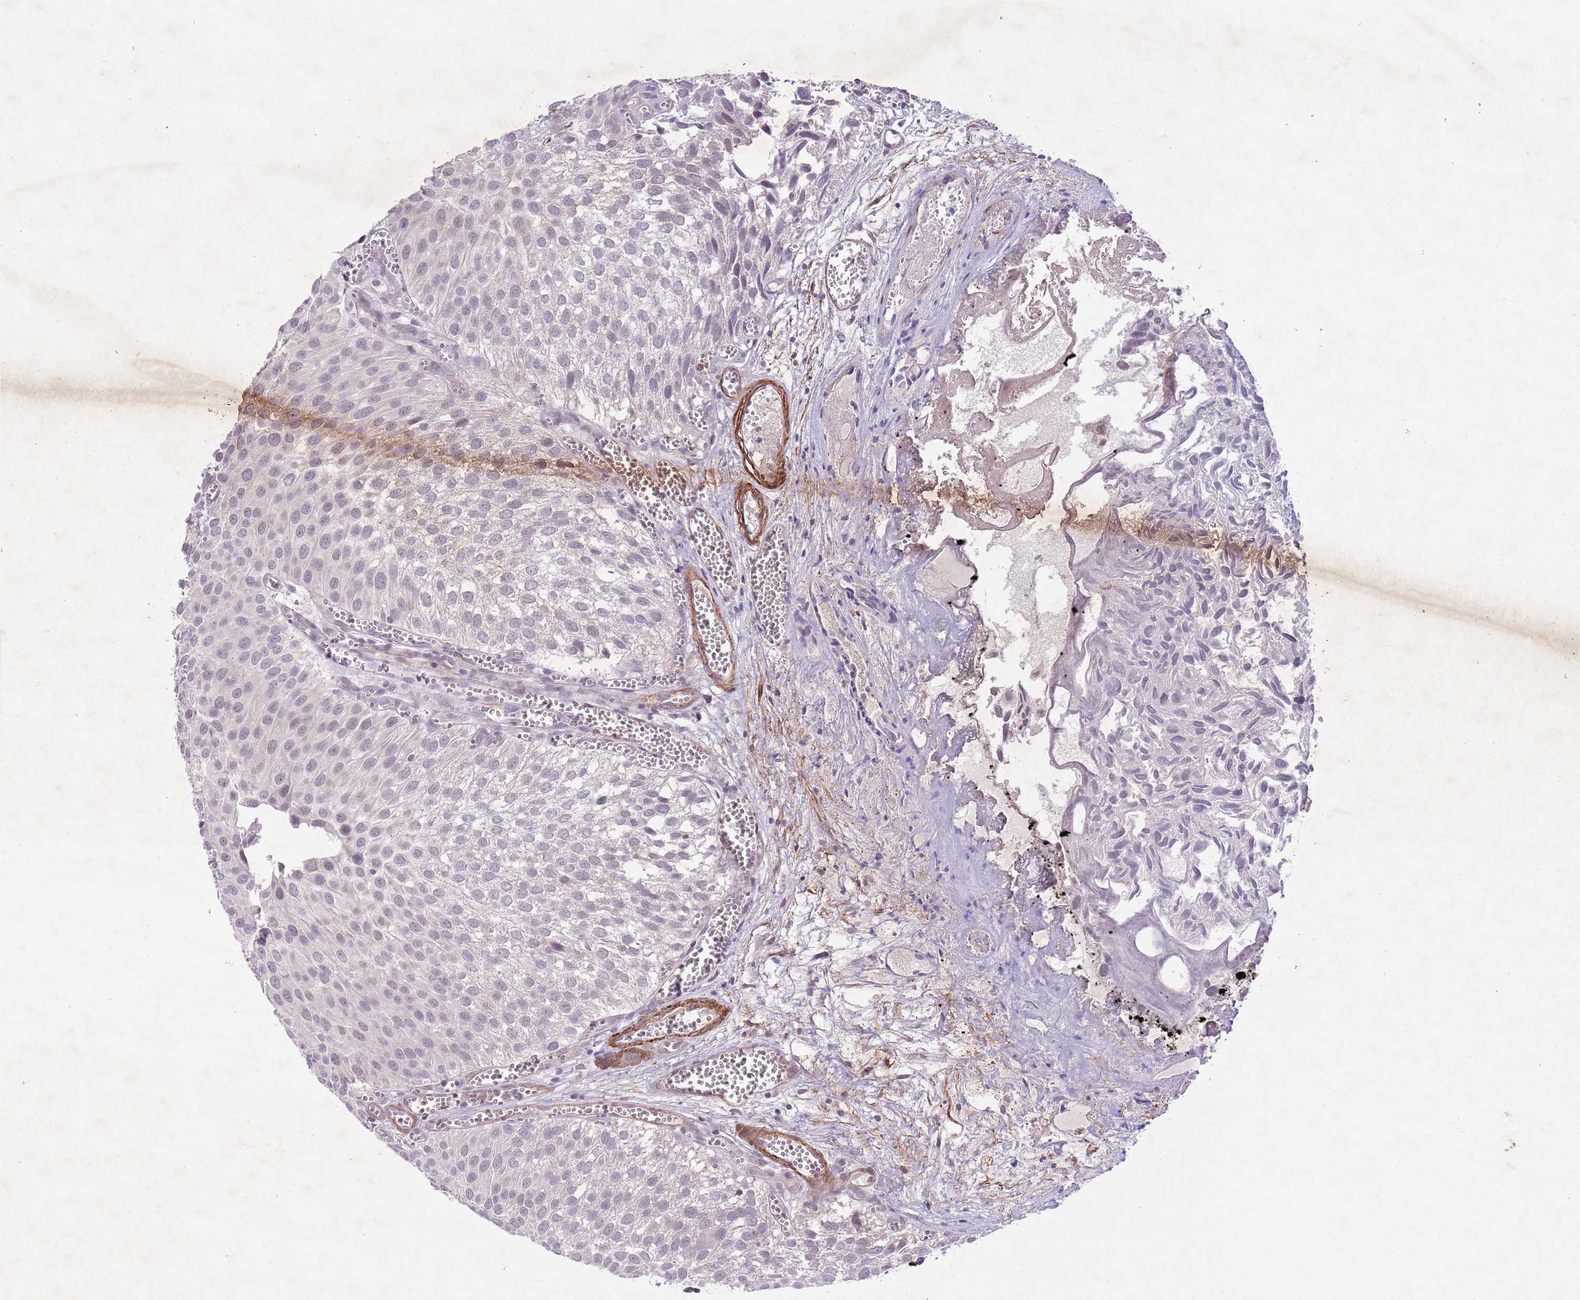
{"staining": {"intensity": "negative", "quantity": "none", "location": "none"}, "tissue": "urothelial cancer", "cell_type": "Tumor cells", "image_type": "cancer", "snomed": [{"axis": "morphology", "description": "Urothelial carcinoma, Low grade"}, {"axis": "topography", "description": "Urinary bladder"}], "caption": "Immunohistochemistry of urothelial cancer demonstrates no positivity in tumor cells.", "gene": "CCNI", "patient": {"sex": "male", "age": 88}}